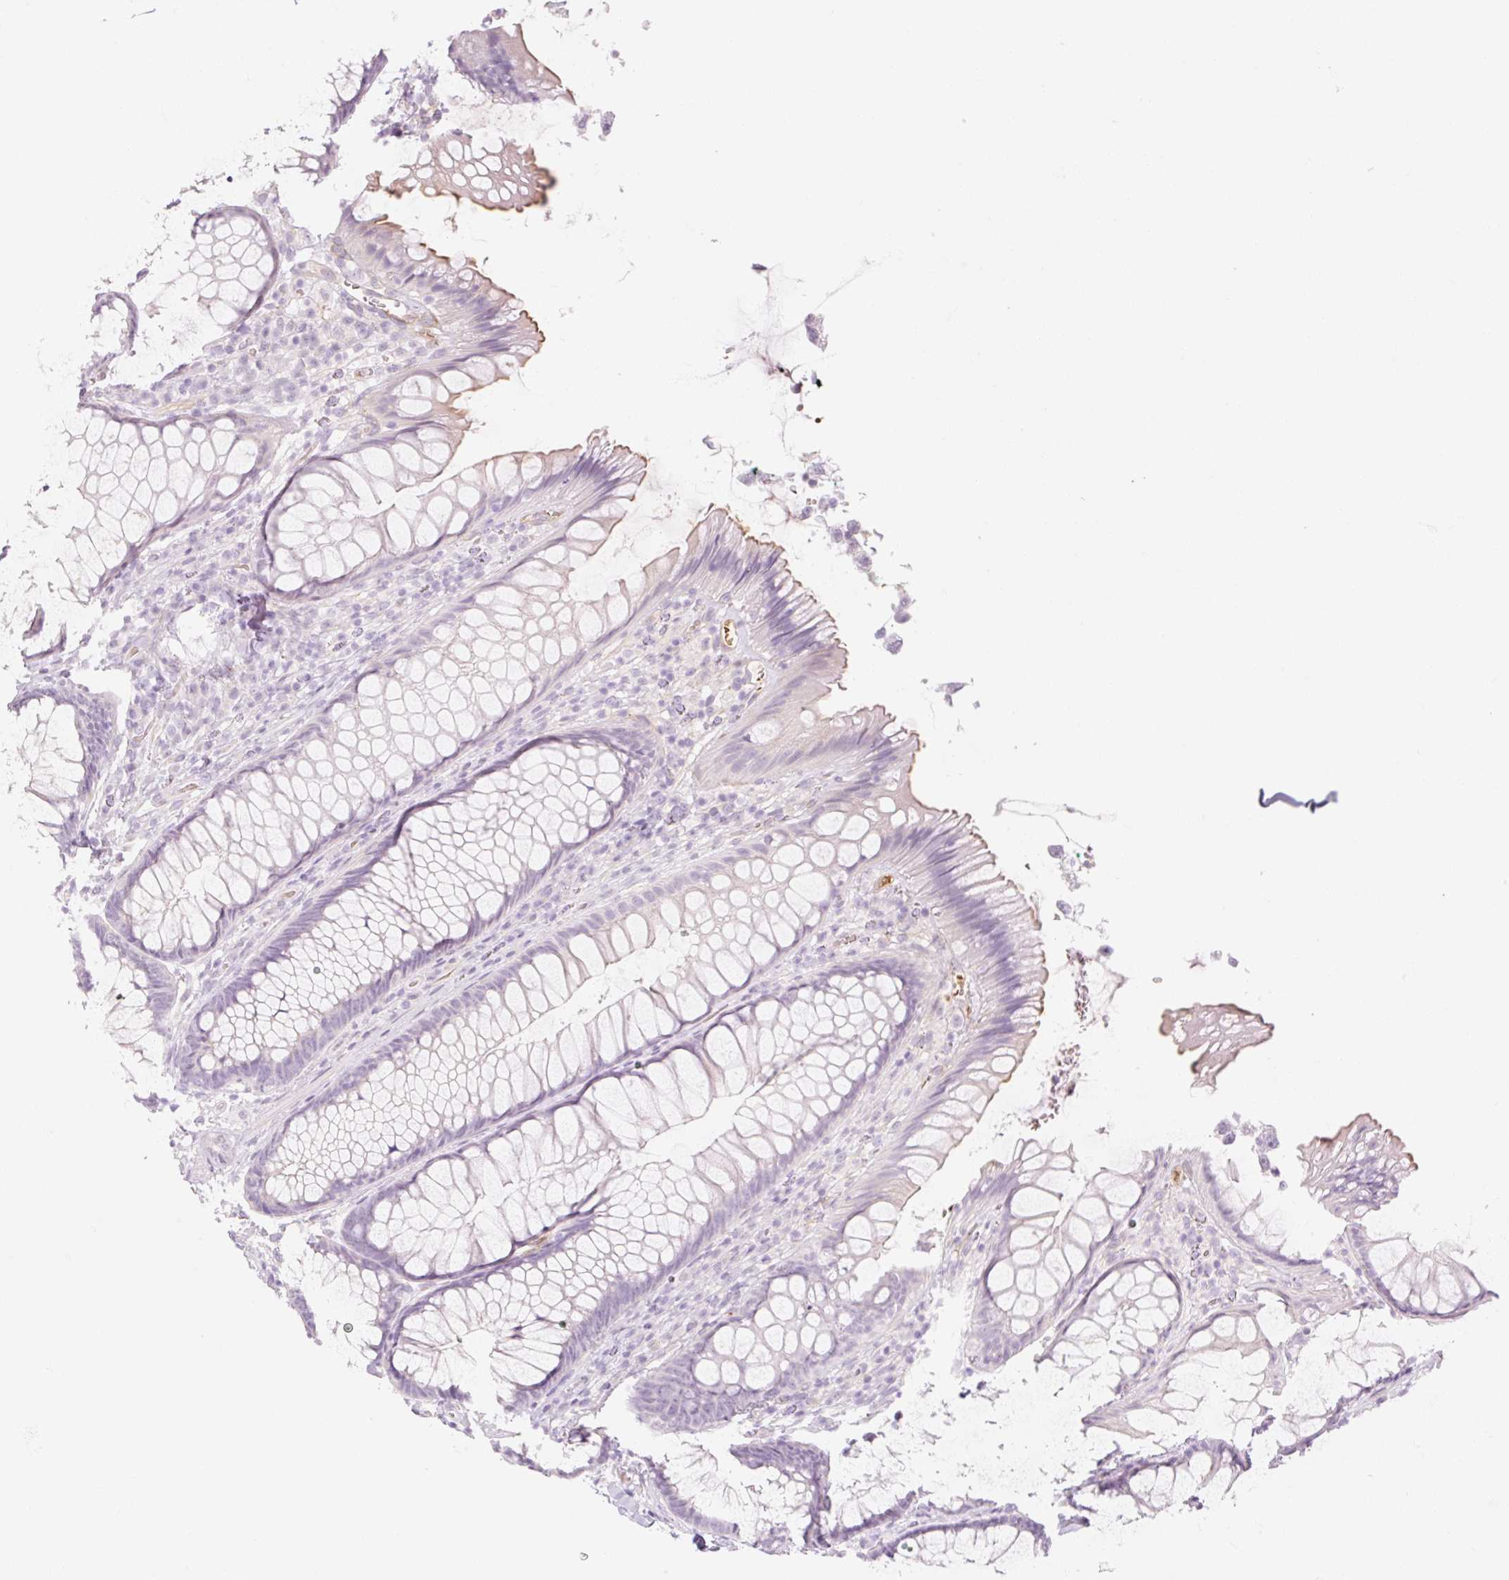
{"staining": {"intensity": "negative", "quantity": "none", "location": "none"}, "tissue": "rectum", "cell_type": "Glandular cells", "image_type": "normal", "snomed": [{"axis": "morphology", "description": "Normal tissue, NOS"}, {"axis": "topography", "description": "Rectum"}], "caption": "Glandular cells show no significant expression in benign rectum. The staining is performed using DAB (3,3'-diaminobenzidine) brown chromogen with nuclei counter-stained in using hematoxylin.", "gene": "TAF1L", "patient": {"sex": "male", "age": 53}}